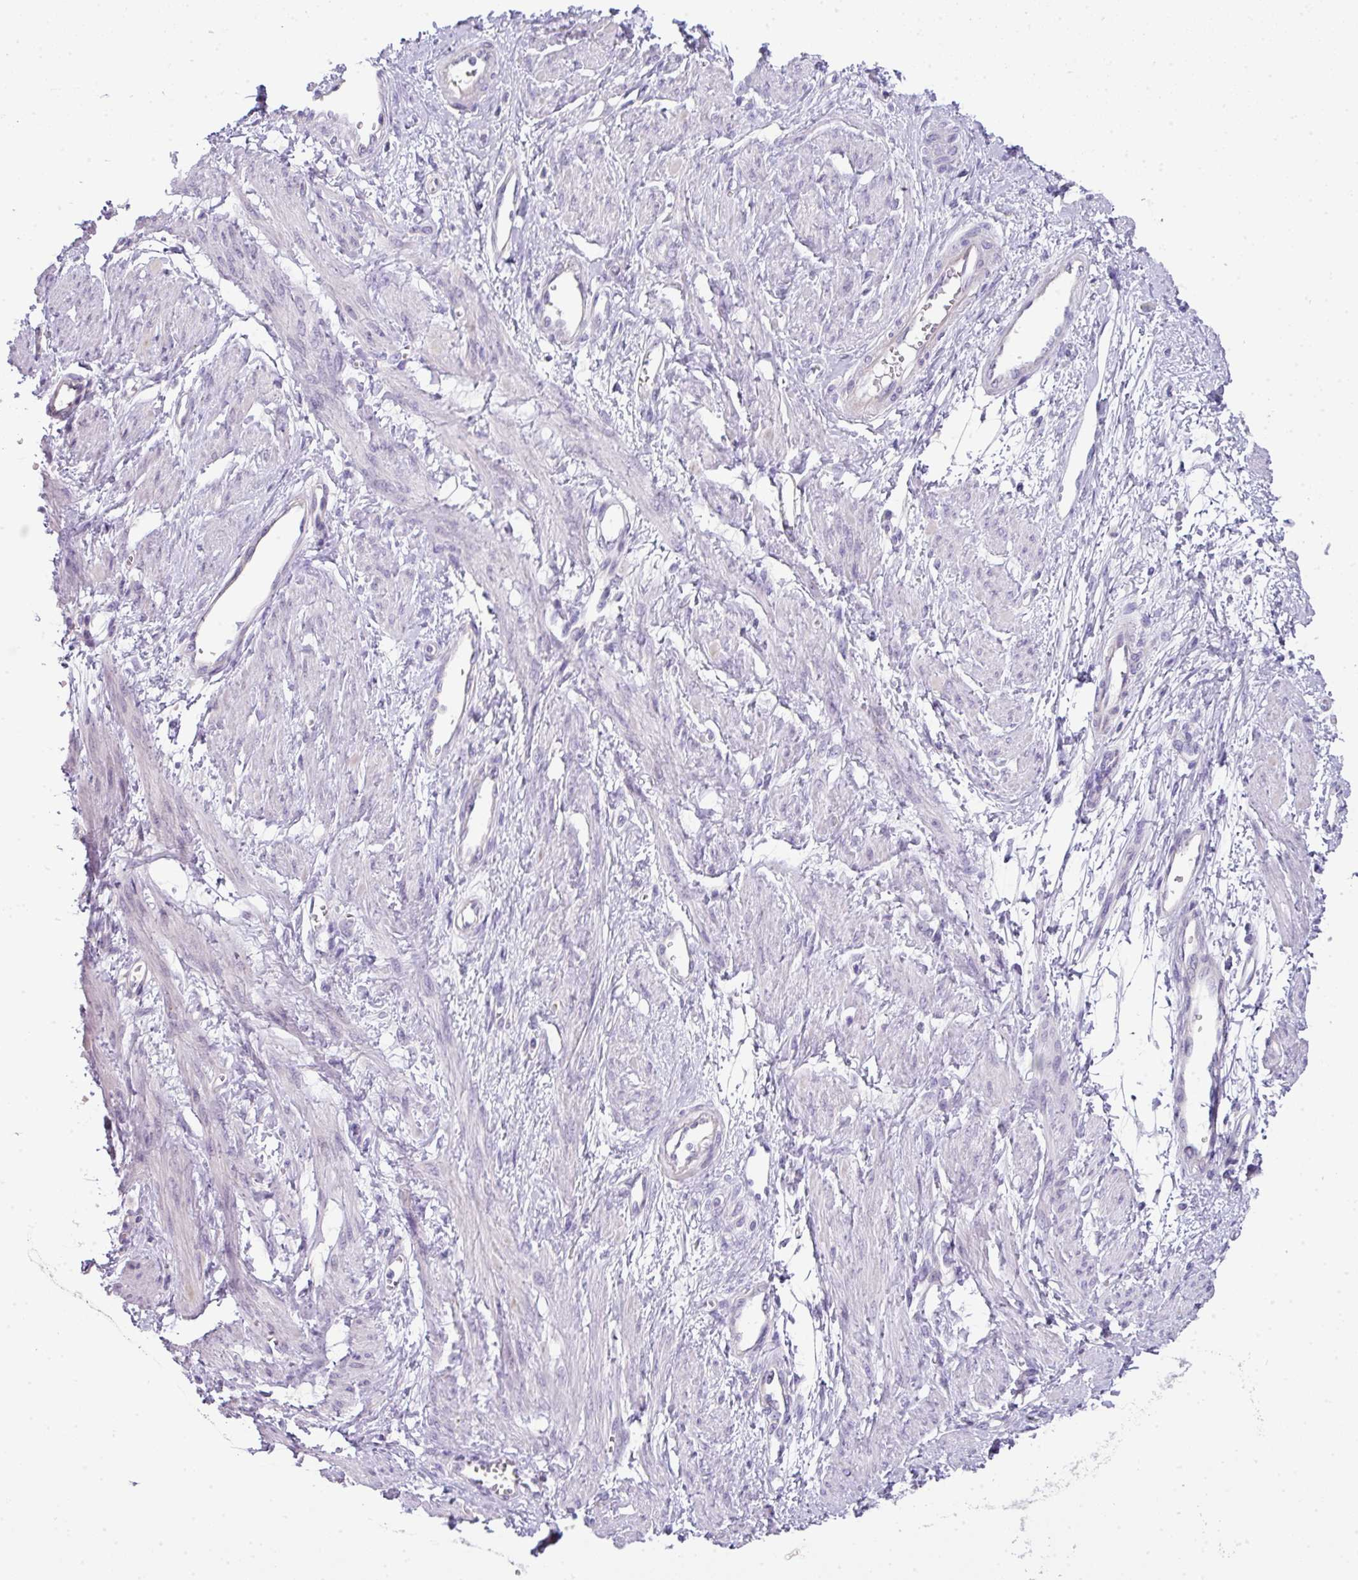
{"staining": {"intensity": "negative", "quantity": "none", "location": "none"}, "tissue": "smooth muscle", "cell_type": "Smooth muscle cells", "image_type": "normal", "snomed": [{"axis": "morphology", "description": "Normal tissue, NOS"}, {"axis": "topography", "description": "Smooth muscle"}, {"axis": "topography", "description": "Uterus"}], "caption": "IHC of normal human smooth muscle shows no staining in smooth muscle cells.", "gene": "GCG", "patient": {"sex": "female", "age": 39}}